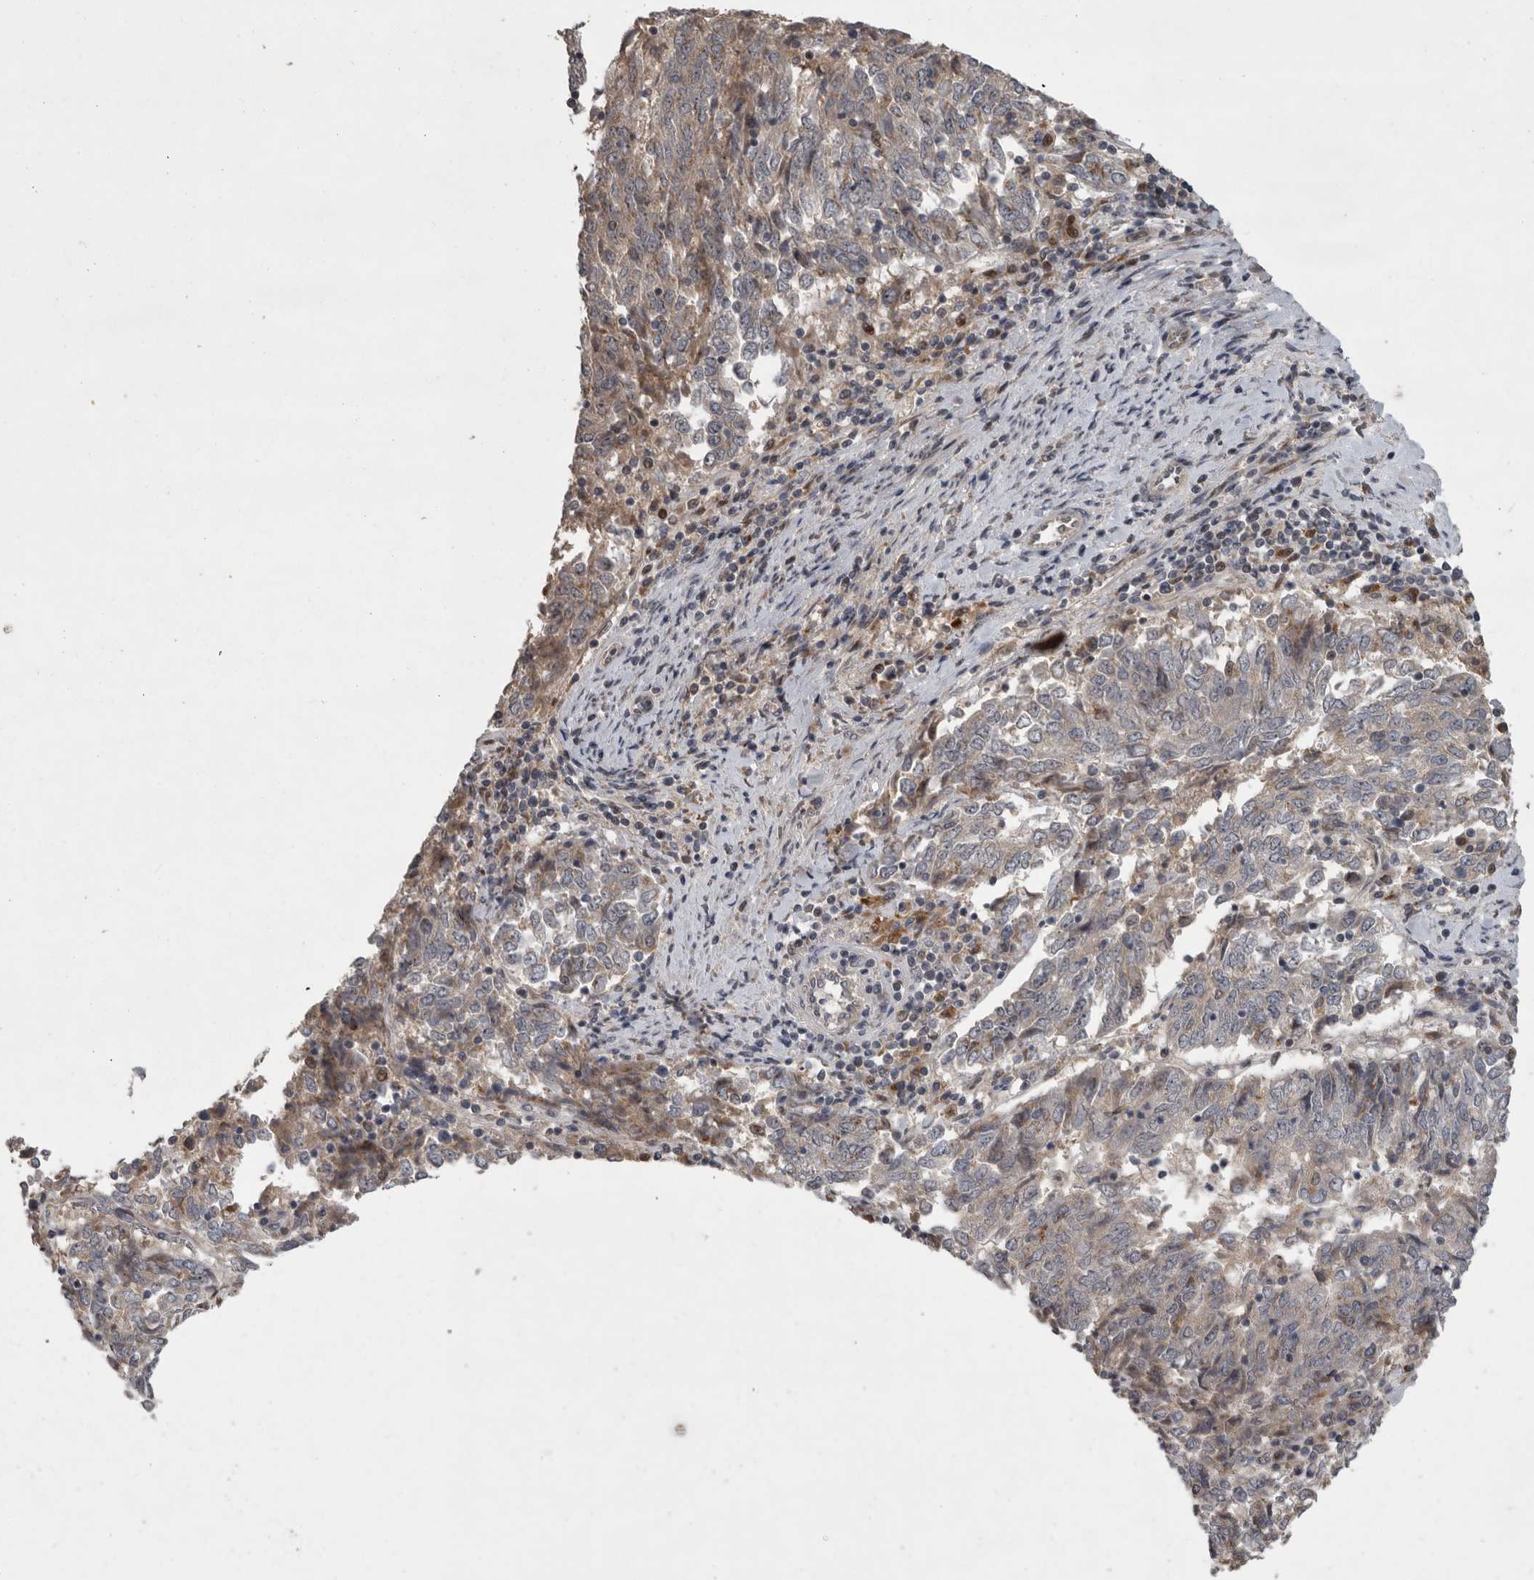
{"staining": {"intensity": "weak", "quantity": "25%-75%", "location": "cytoplasmic/membranous"}, "tissue": "endometrial cancer", "cell_type": "Tumor cells", "image_type": "cancer", "snomed": [{"axis": "morphology", "description": "Adenocarcinoma, NOS"}, {"axis": "topography", "description": "Endometrium"}], "caption": "Human endometrial cancer stained with a brown dye displays weak cytoplasmic/membranous positive expression in about 25%-75% of tumor cells.", "gene": "MAN2A1", "patient": {"sex": "female", "age": 80}}